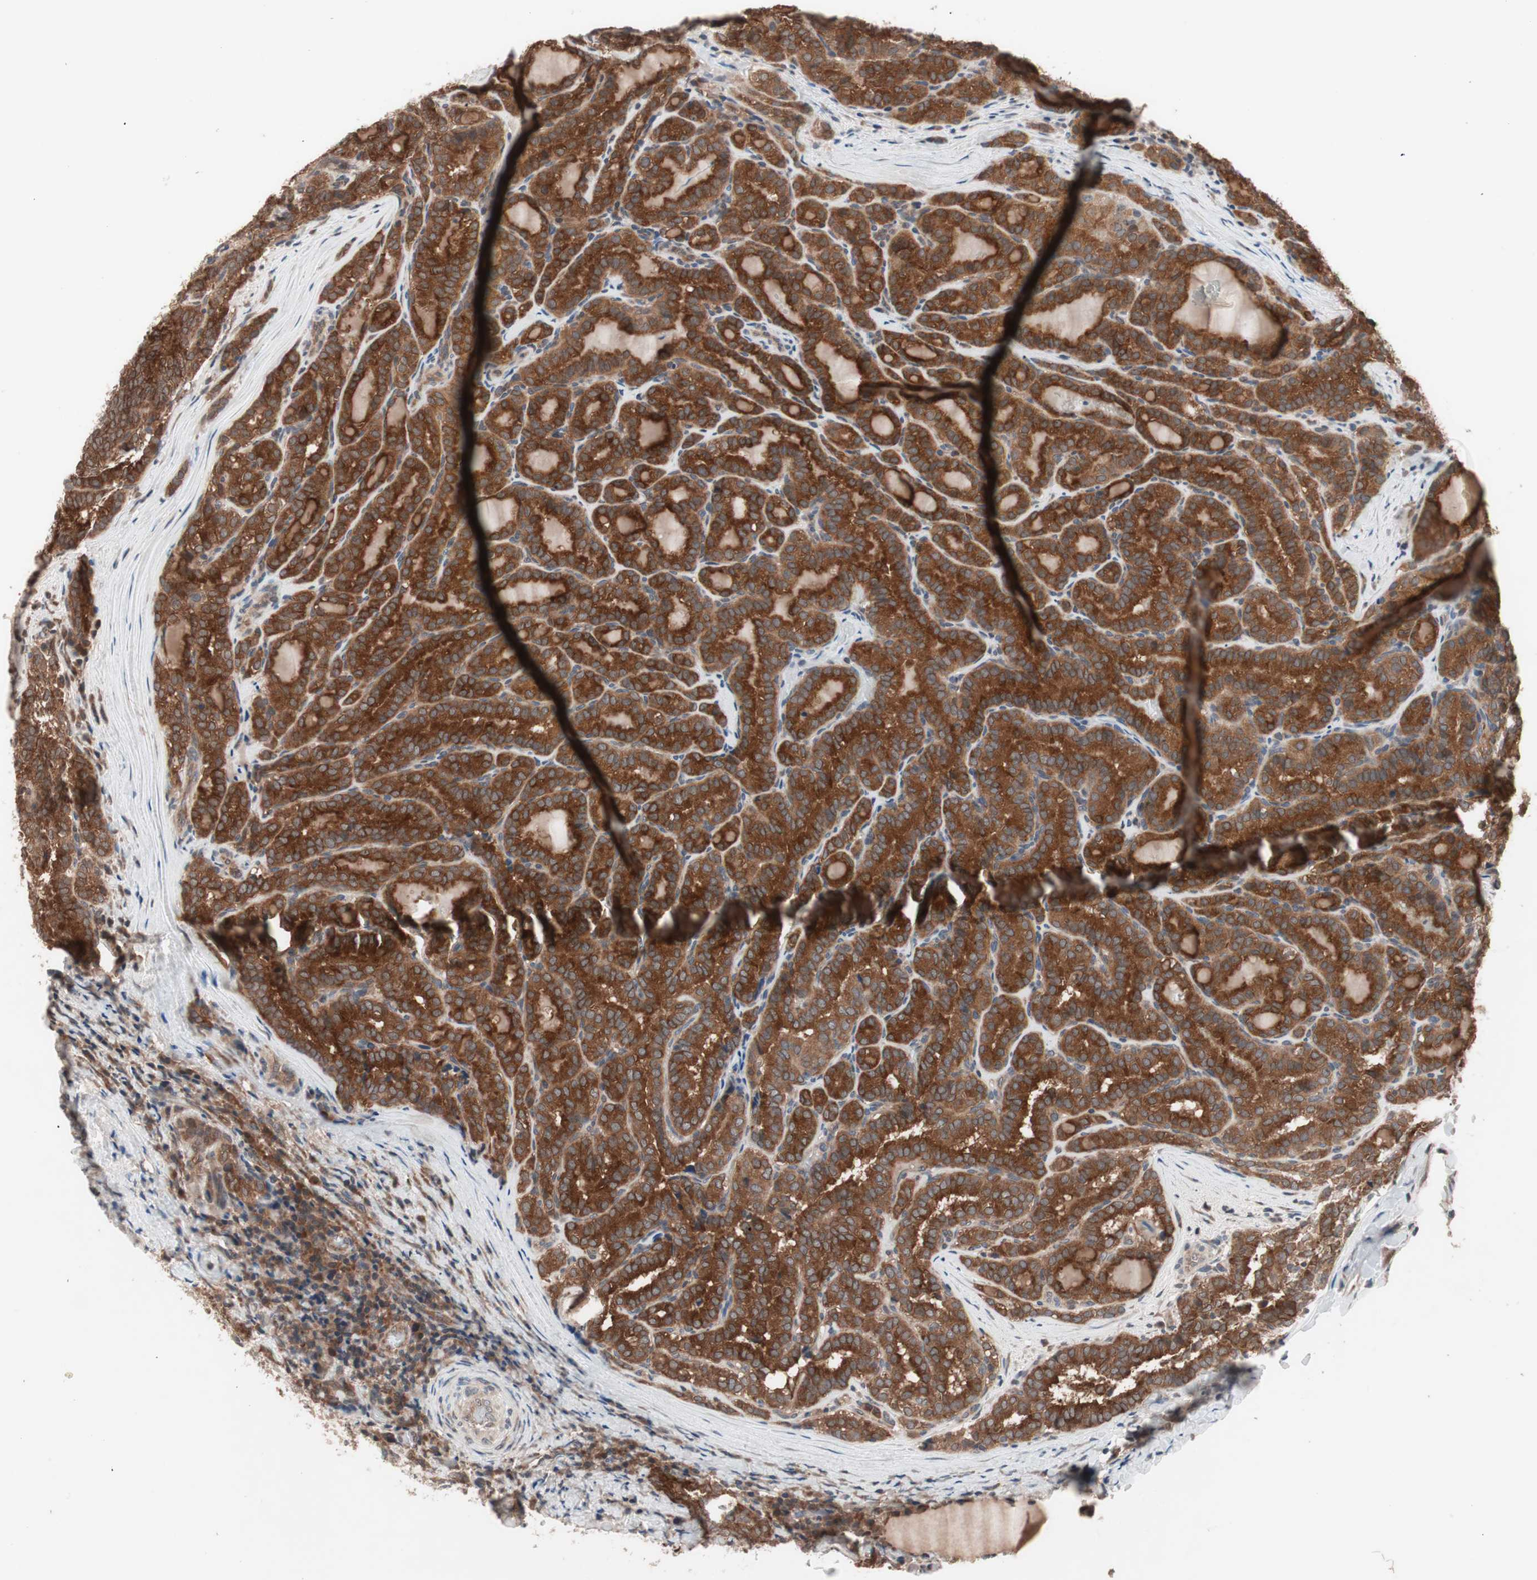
{"staining": {"intensity": "strong", "quantity": ">75%", "location": "cytoplasmic/membranous"}, "tissue": "thyroid cancer", "cell_type": "Tumor cells", "image_type": "cancer", "snomed": [{"axis": "morphology", "description": "Normal tissue, NOS"}, {"axis": "morphology", "description": "Papillary adenocarcinoma, NOS"}, {"axis": "topography", "description": "Thyroid gland"}], "caption": "Human thyroid papillary adenocarcinoma stained with a protein marker displays strong staining in tumor cells.", "gene": "IRS1", "patient": {"sex": "female", "age": 30}}